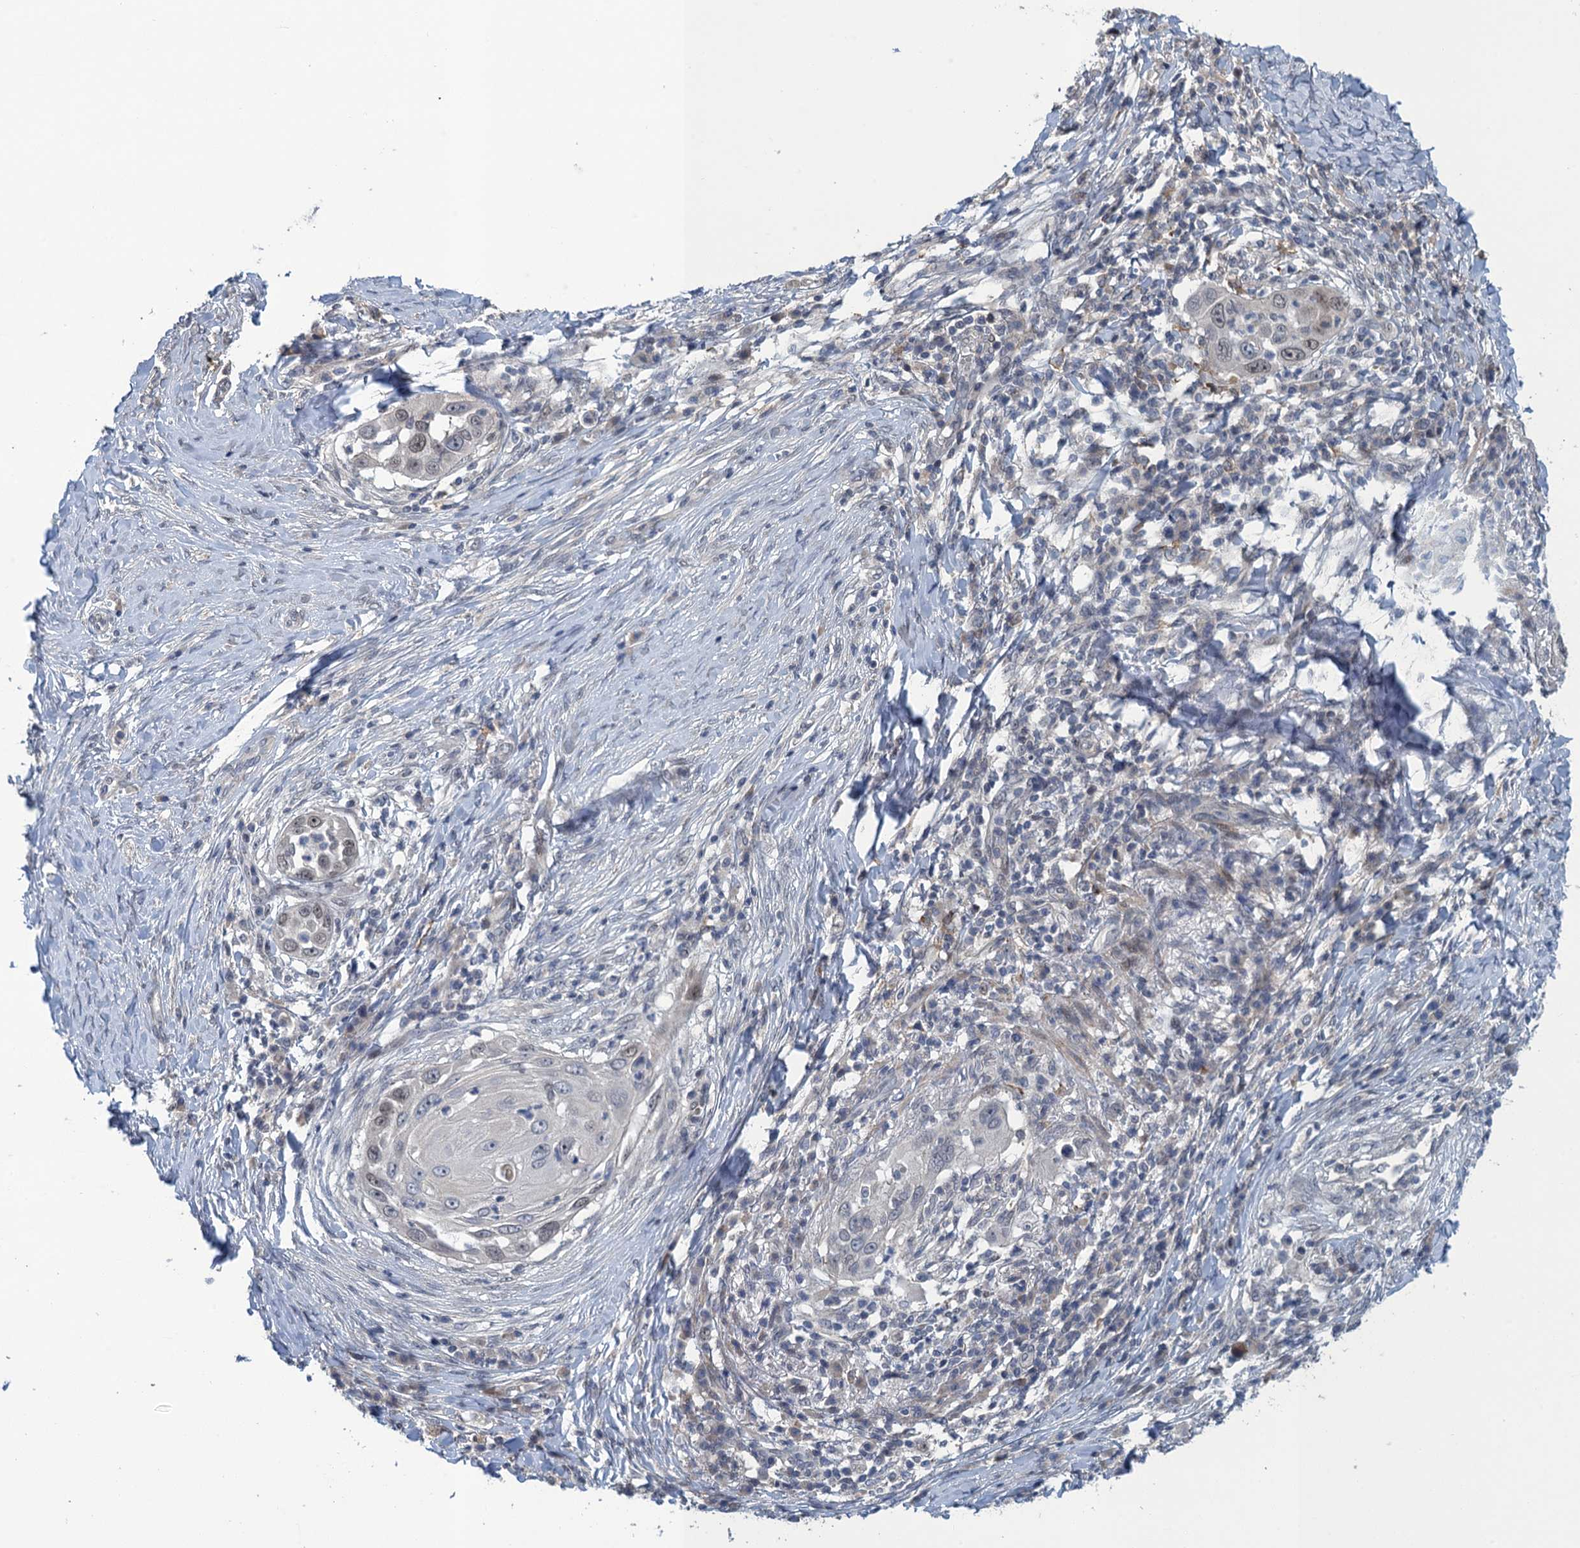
{"staining": {"intensity": "negative", "quantity": "none", "location": "none"}, "tissue": "skin cancer", "cell_type": "Tumor cells", "image_type": "cancer", "snomed": [{"axis": "morphology", "description": "Squamous cell carcinoma, NOS"}, {"axis": "topography", "description": "Skin"}], "caption": "Histopathology image shows no protein staining in tumor cells of squamous cell carcinoma (skin) tissue.", "gene": "MRFAP1", "patient": {"sex": "female", "age": 44}}